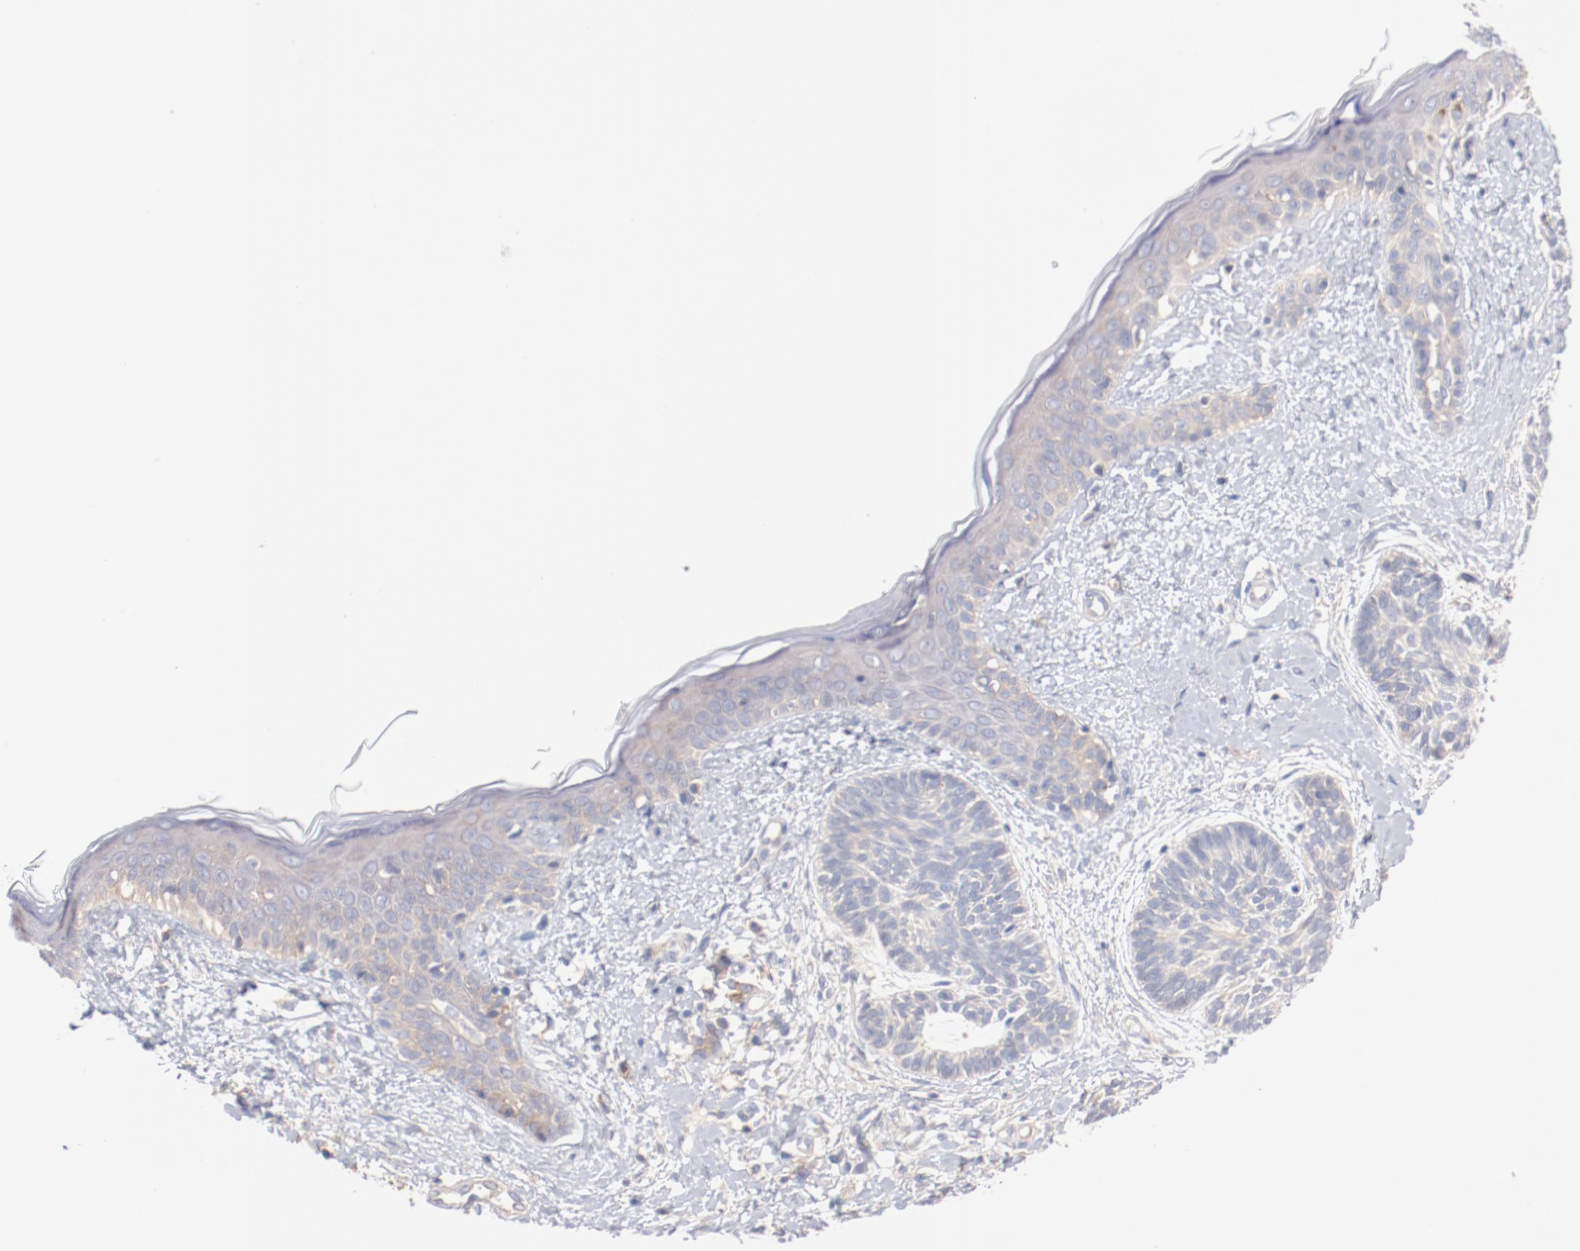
{"staining": {"intensity": "negative", "quantity": "none", "location": "none"}, "tissue": "skin cancer", "cell_type": "Tumor cells", "image_type": "cancer", "snomed": [{"axis": "morphology", "description": "Normal tissue, NOS"}, {"axis": "morphology", "description": "Basal cell carcinoma"}, {"axis": "topography", "description": "Skin"}], "caption": "This is a image of IHC staining of basal cell carcinoma (skin), which shows no positivity in tumor cells. (DAB (3,3'-diaminobenzidine) immunohistochemistry (IHC), high magnification).", "gene": "SETD3", "patient": {"sex": "male", "age": 63}}